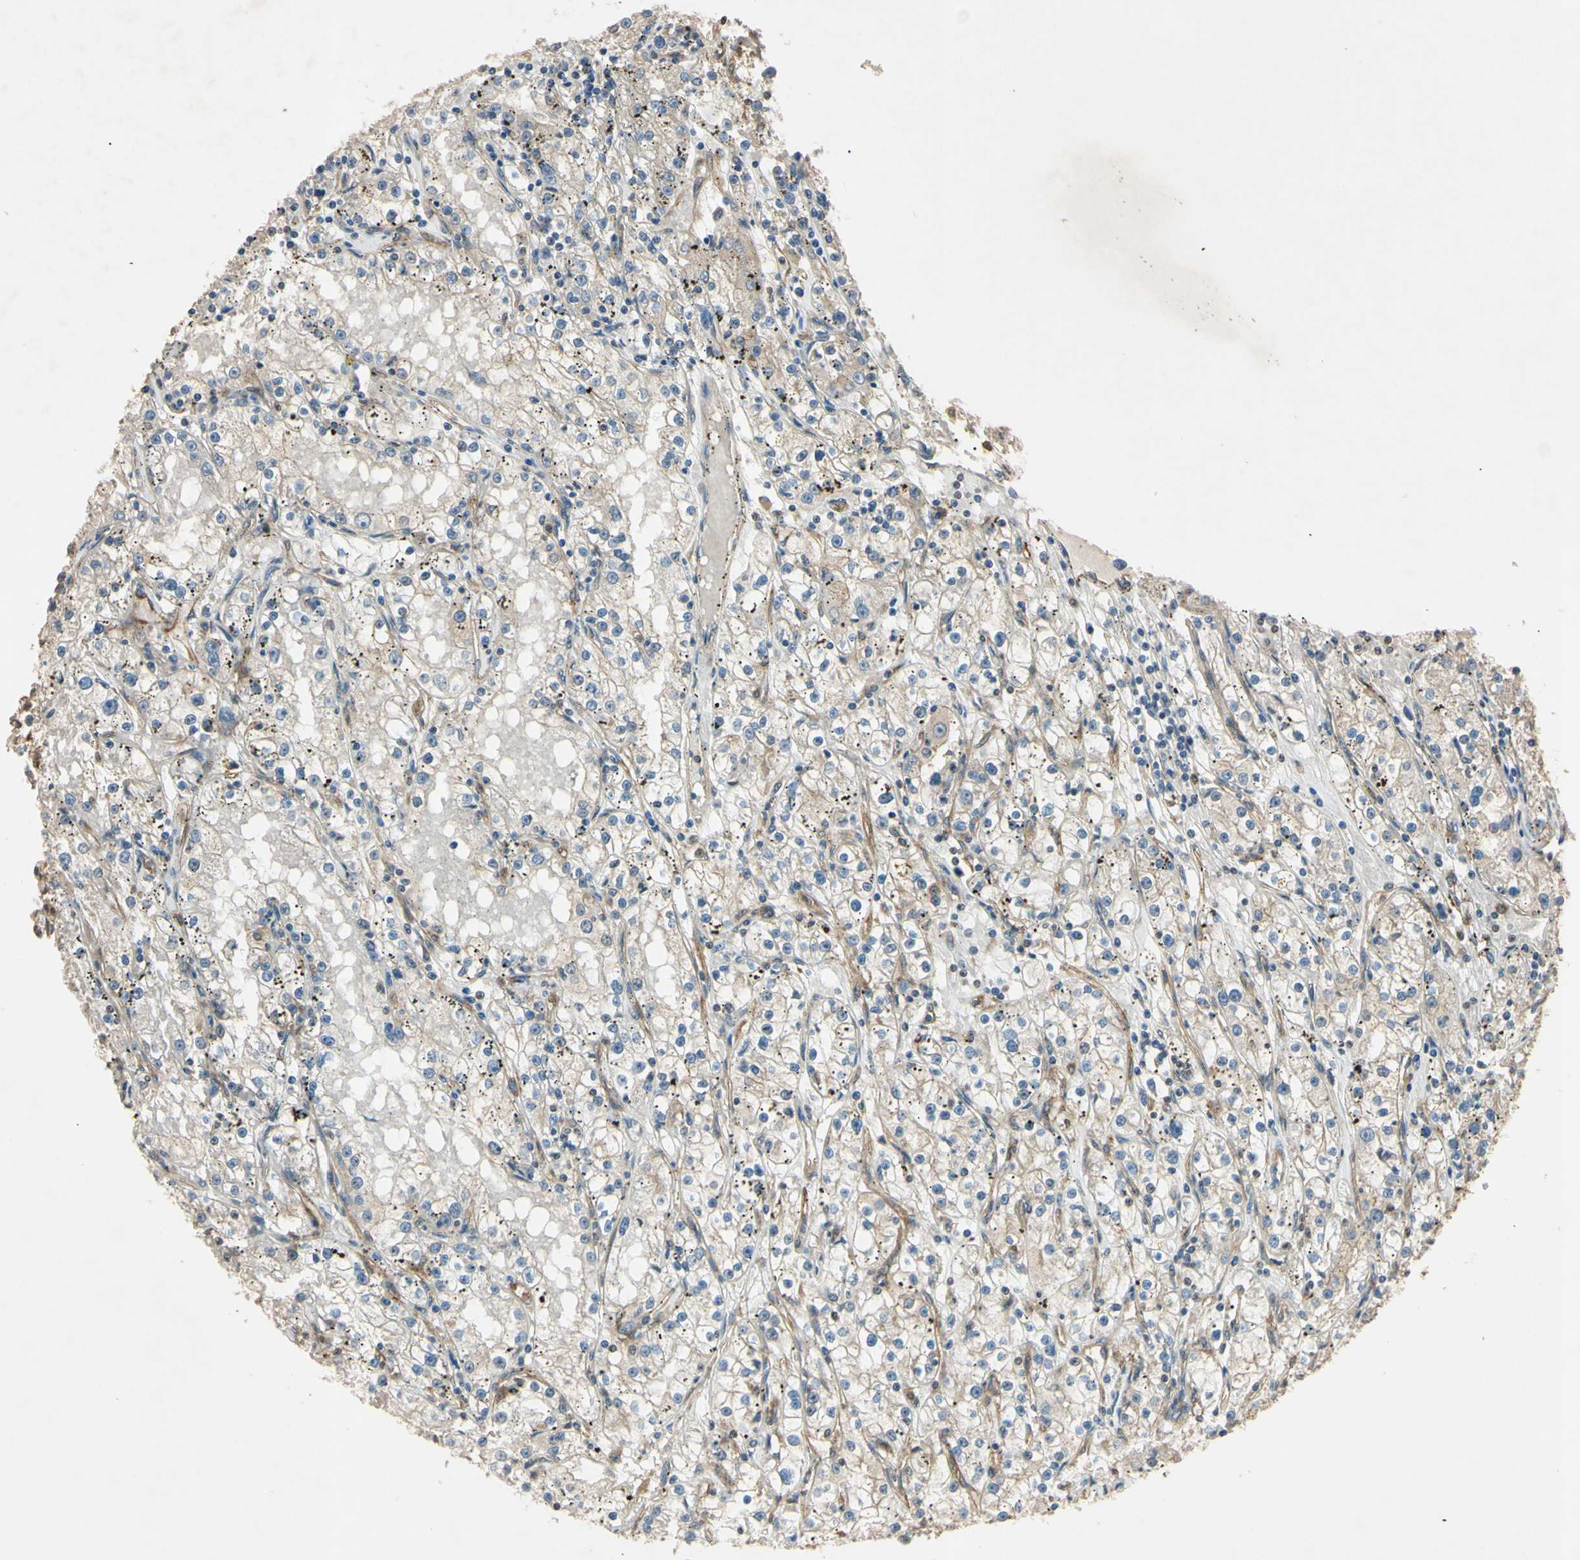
{"staining": {"intensity": "weak", "quantity": "<25%", "location": "cytoplasmic/membranous"}, "tissue": "renal cancer", "cell_type": "Tumor cells", "image_type": "cancer", "snomed": [{"axis": "morphology", "description": "Adenocarcinoma, NOS"}, {"axis": "topography", "description": "Kidney"}], "caption": "Immunohistochemistry (IHC) photomicrograph of neoplastic tissue: human renal adenocarcinoma stained with DAB reveals no significant protein staining in tumor cells. (Immunohistochemistry (IHC), brightfield microscopy, high magnification).", "gene": "EPN1", "patient": {"sex": "male", "age": 56}}